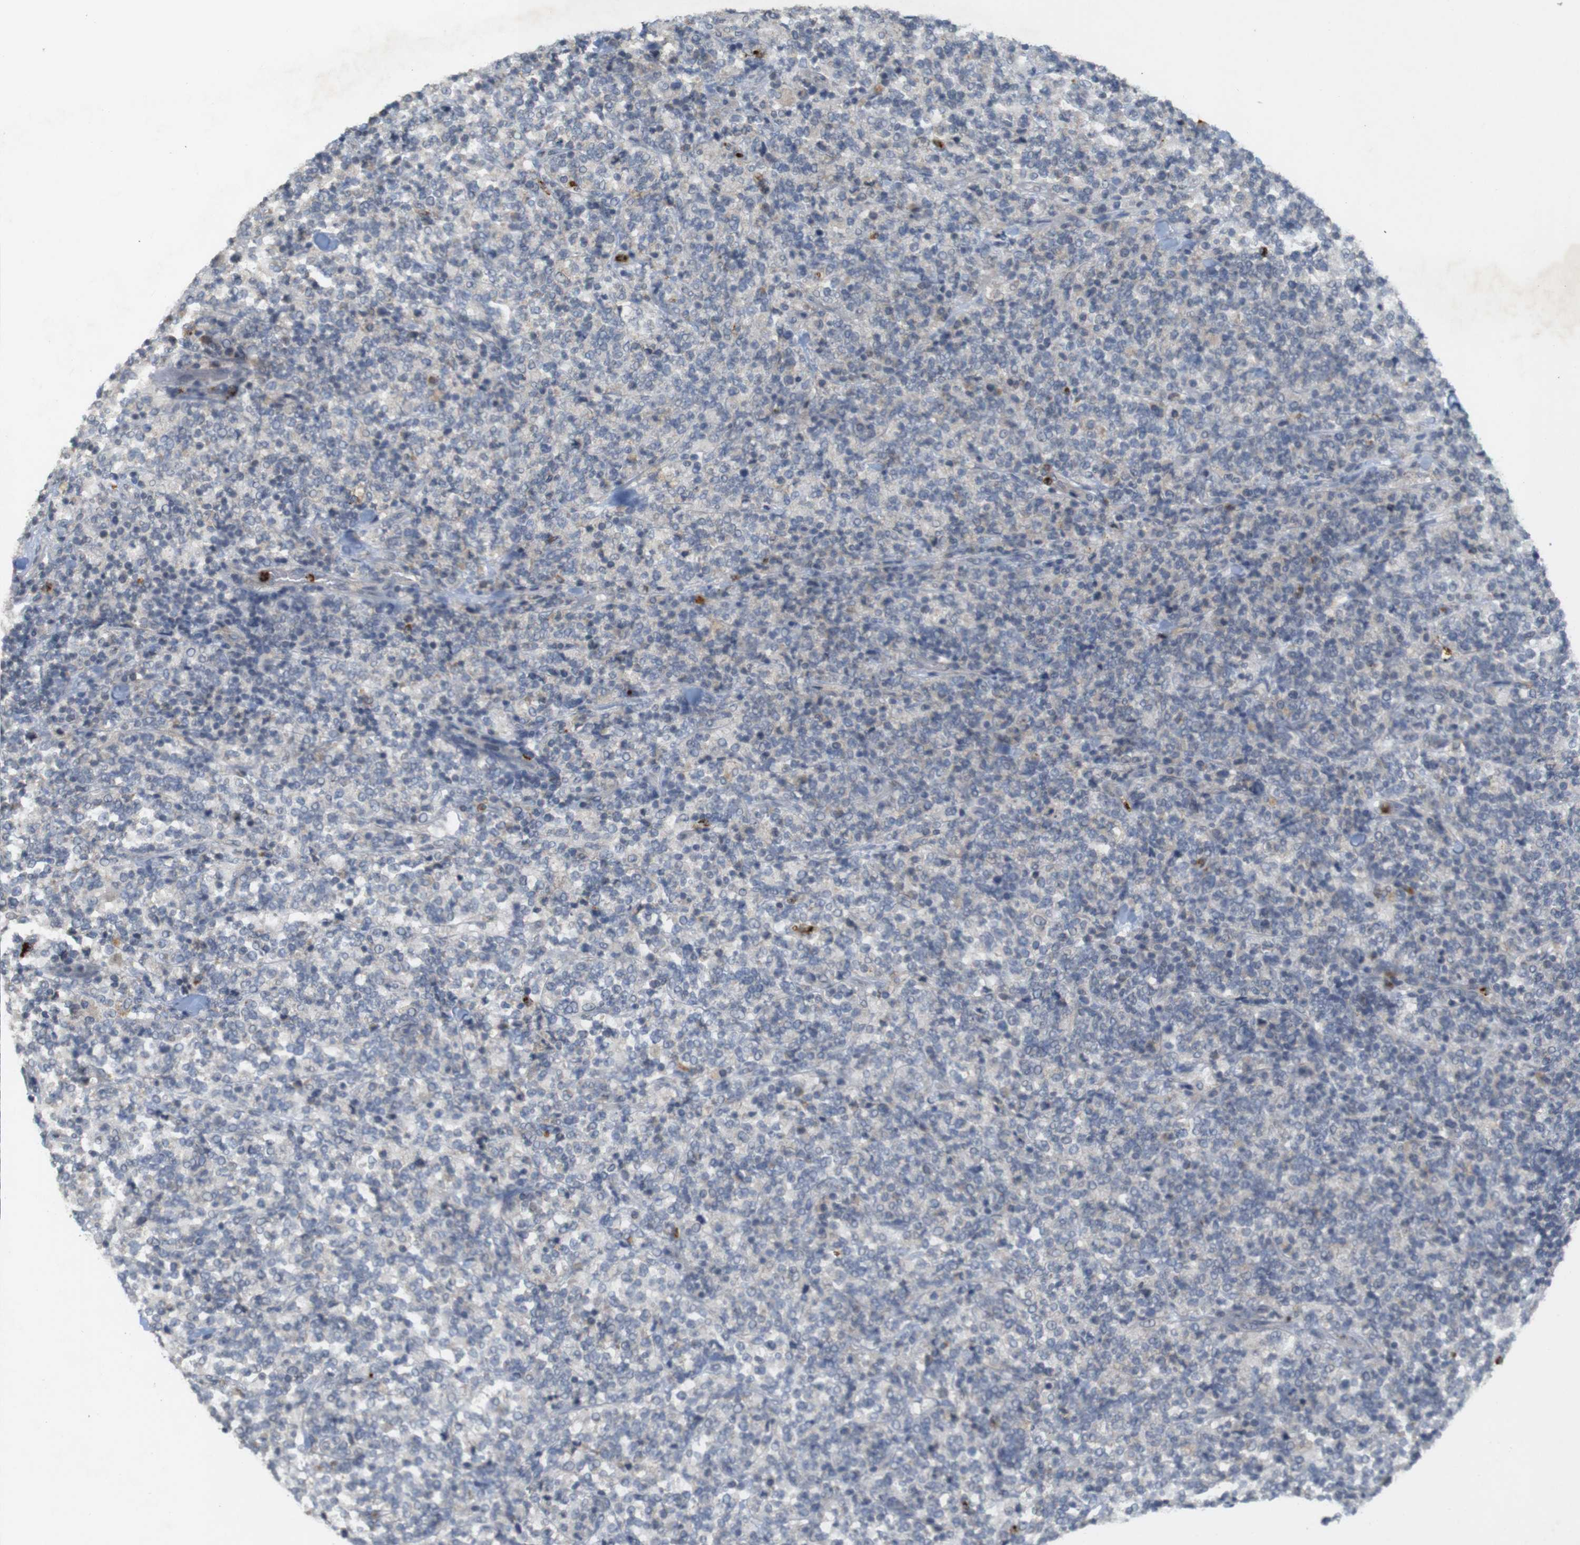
{"staining": {"intensity": "negative", "quantity": "none", "location": "none"}, "tissue": "lymphoma", "cell_type": "Tumor cells", "image_type": "cancer", "snomed": [{"axis": "morphology", "description": "Malignant lymphoma, non-Hodgkin's type, High grade"}, {"axis": "topography", "description": "Soft tissue"}], "caption": "IHC of lymphoma reveals no expression in tumor cells.", "gene": "TSPAN14", "patient": {"sex": "male", "age": 18}}